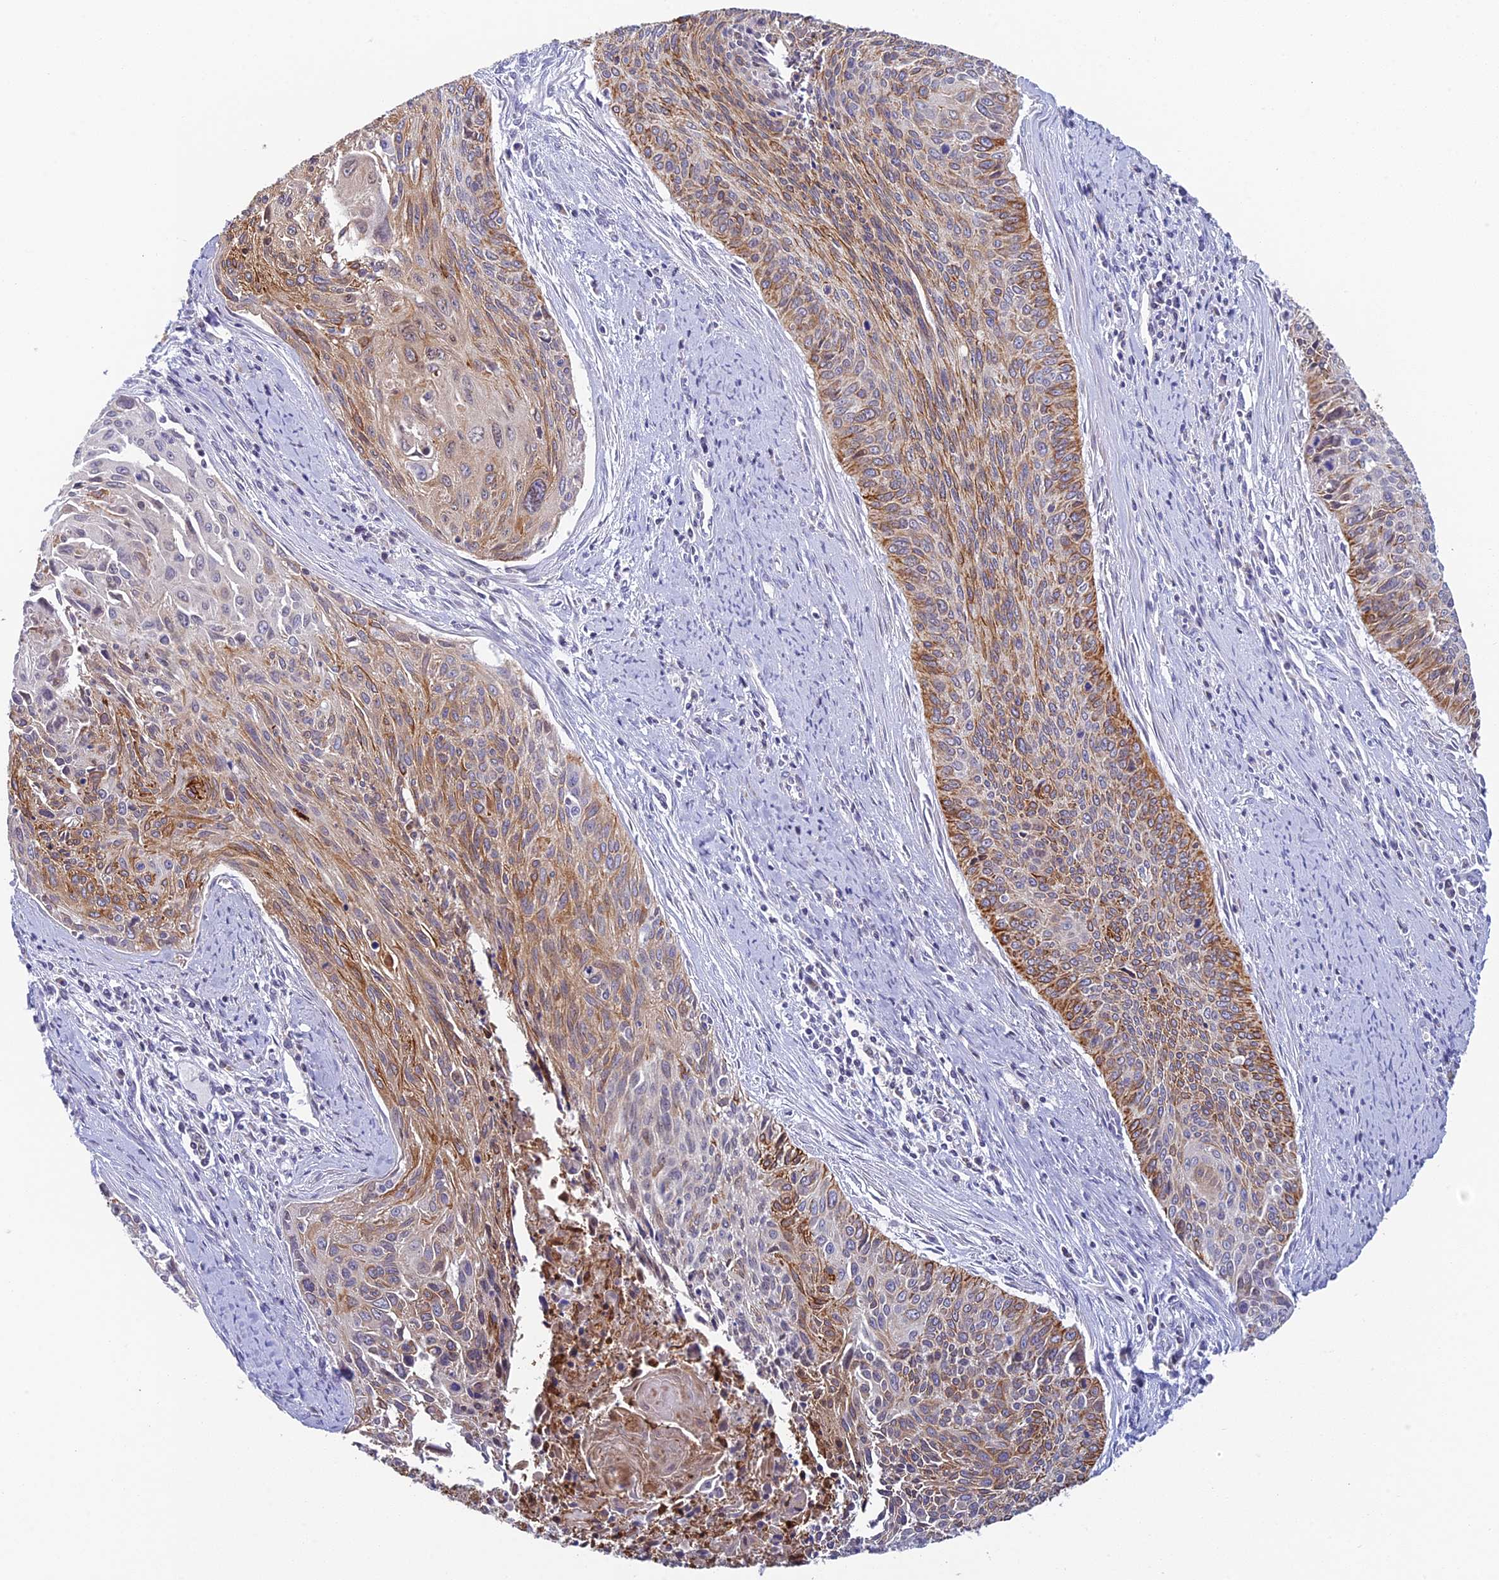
{"staining": {"intensity": "moderate", "quantity": ">75%", "location": "cytoplasmic/membranous"}, "tissue": "cervical cancer", "cell_type": "Tumor cells", "image_type": "cancer", "snomed": [{"axis": "morphology", "description": "Squamous cell carcinoma, NOS"}, {"axis": "topography", "description": "Cervix"}], "caption": "The histopathology image reveals a brown stain indicating the presence of a protein in the cytoplasmic/membranous of tumor cells in cervical squamous cell carcinoma.", "gene": "REXO5", "patient": {"sex": "female", "age": 55}}